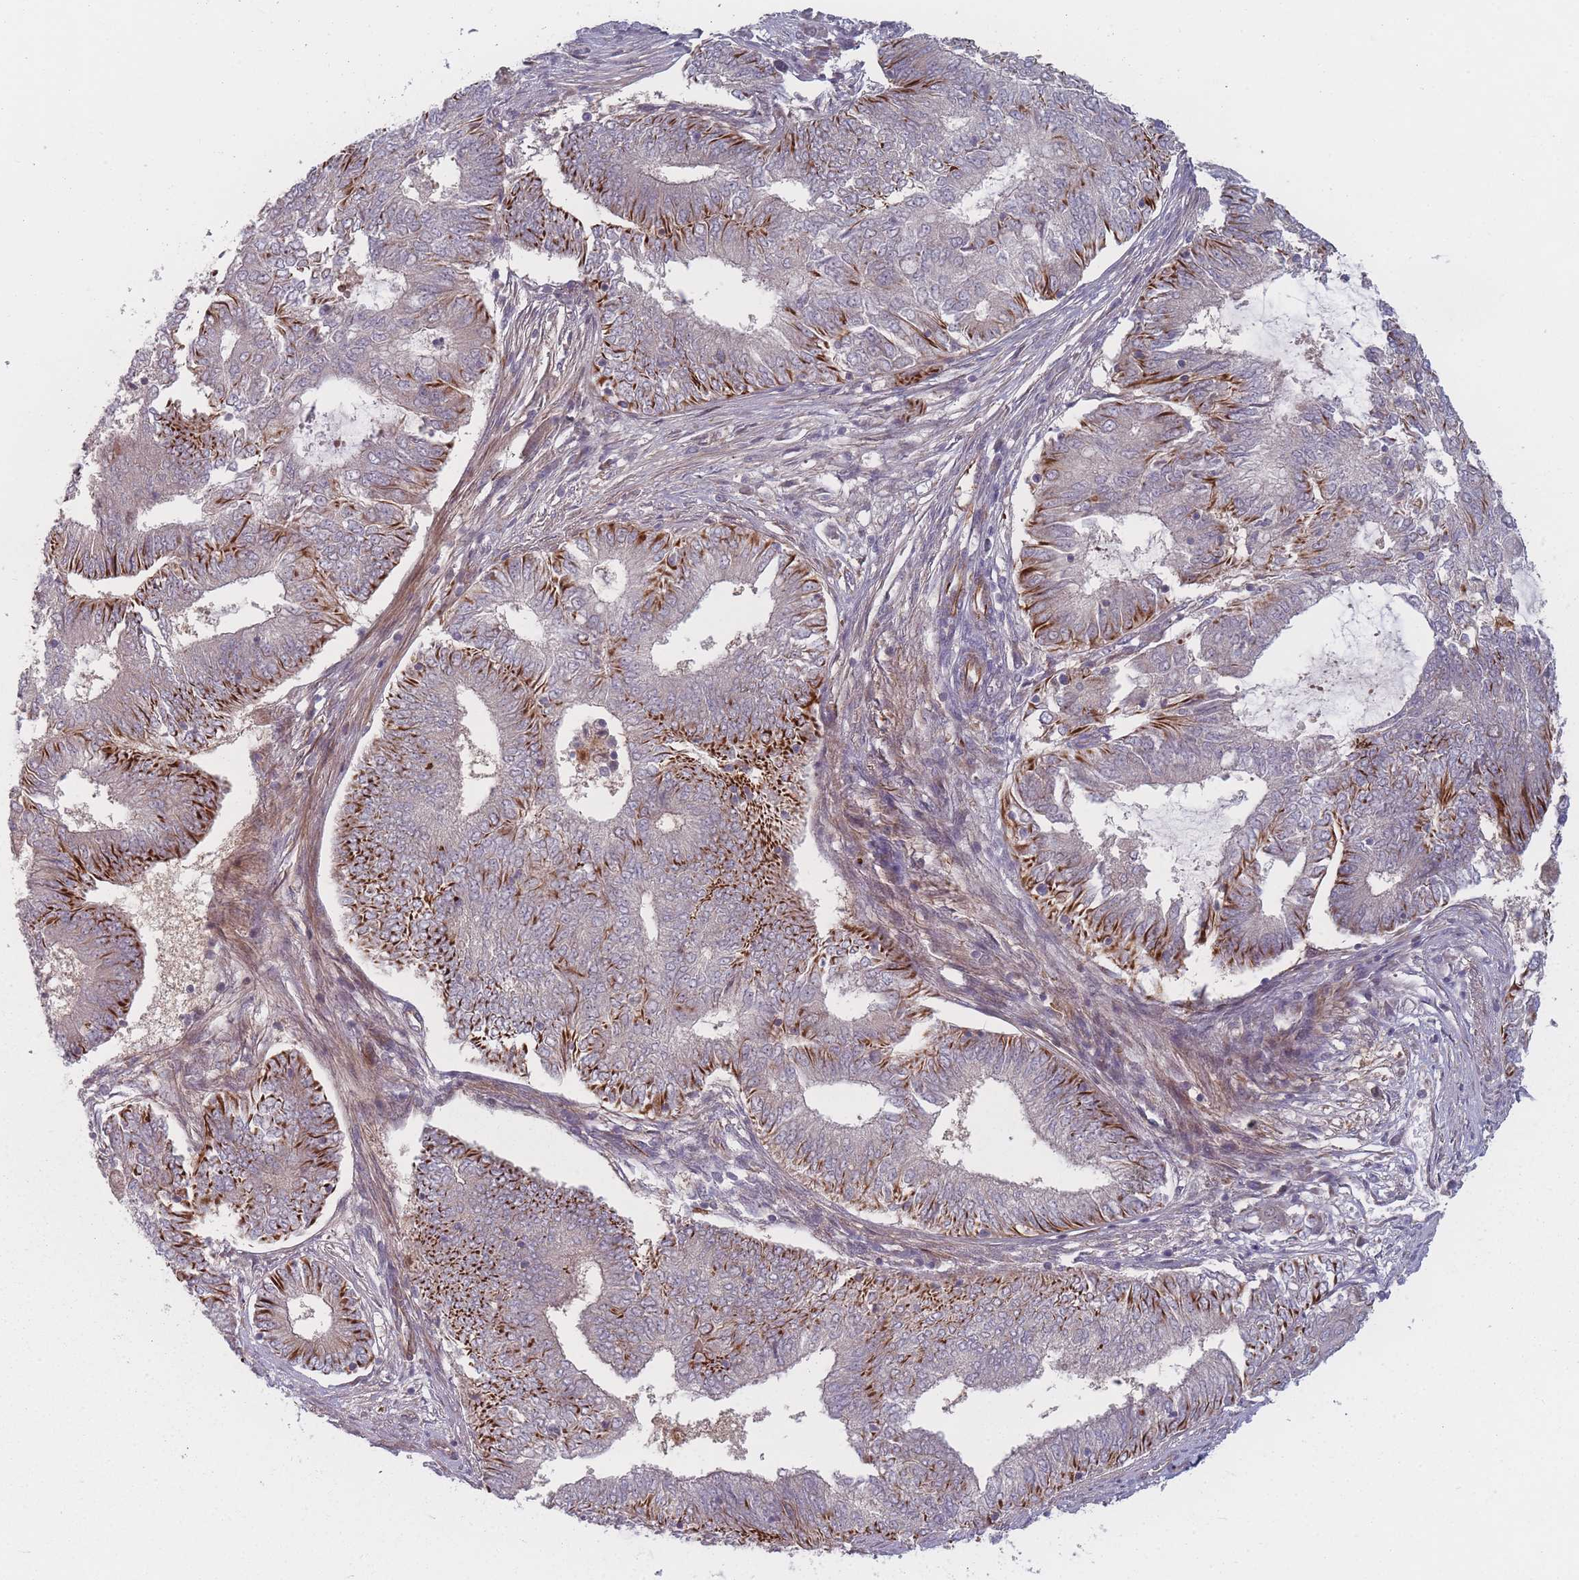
{"staining": {"intensity": "strong", "quantity": "<25%", "location": "cytoplasmic/membranous"}, "tissue": "endometrial cancer", "cell_type": "Tumor cells", "image_type": "cancer", "snomed": [{"axis": "morphology", "description": "Adenocarcinoma, NOS"}, {"axis": "topography", "description": "Endometrium"}], "caption": "This is an image of IHC staining of adenocarcinoma (endometrial), which shows strong staining in the cytoplasmic/membranous of tumor cells.", "gene": "EEF1AKMT2", "patient": {"sex": "female", "age": 62}}